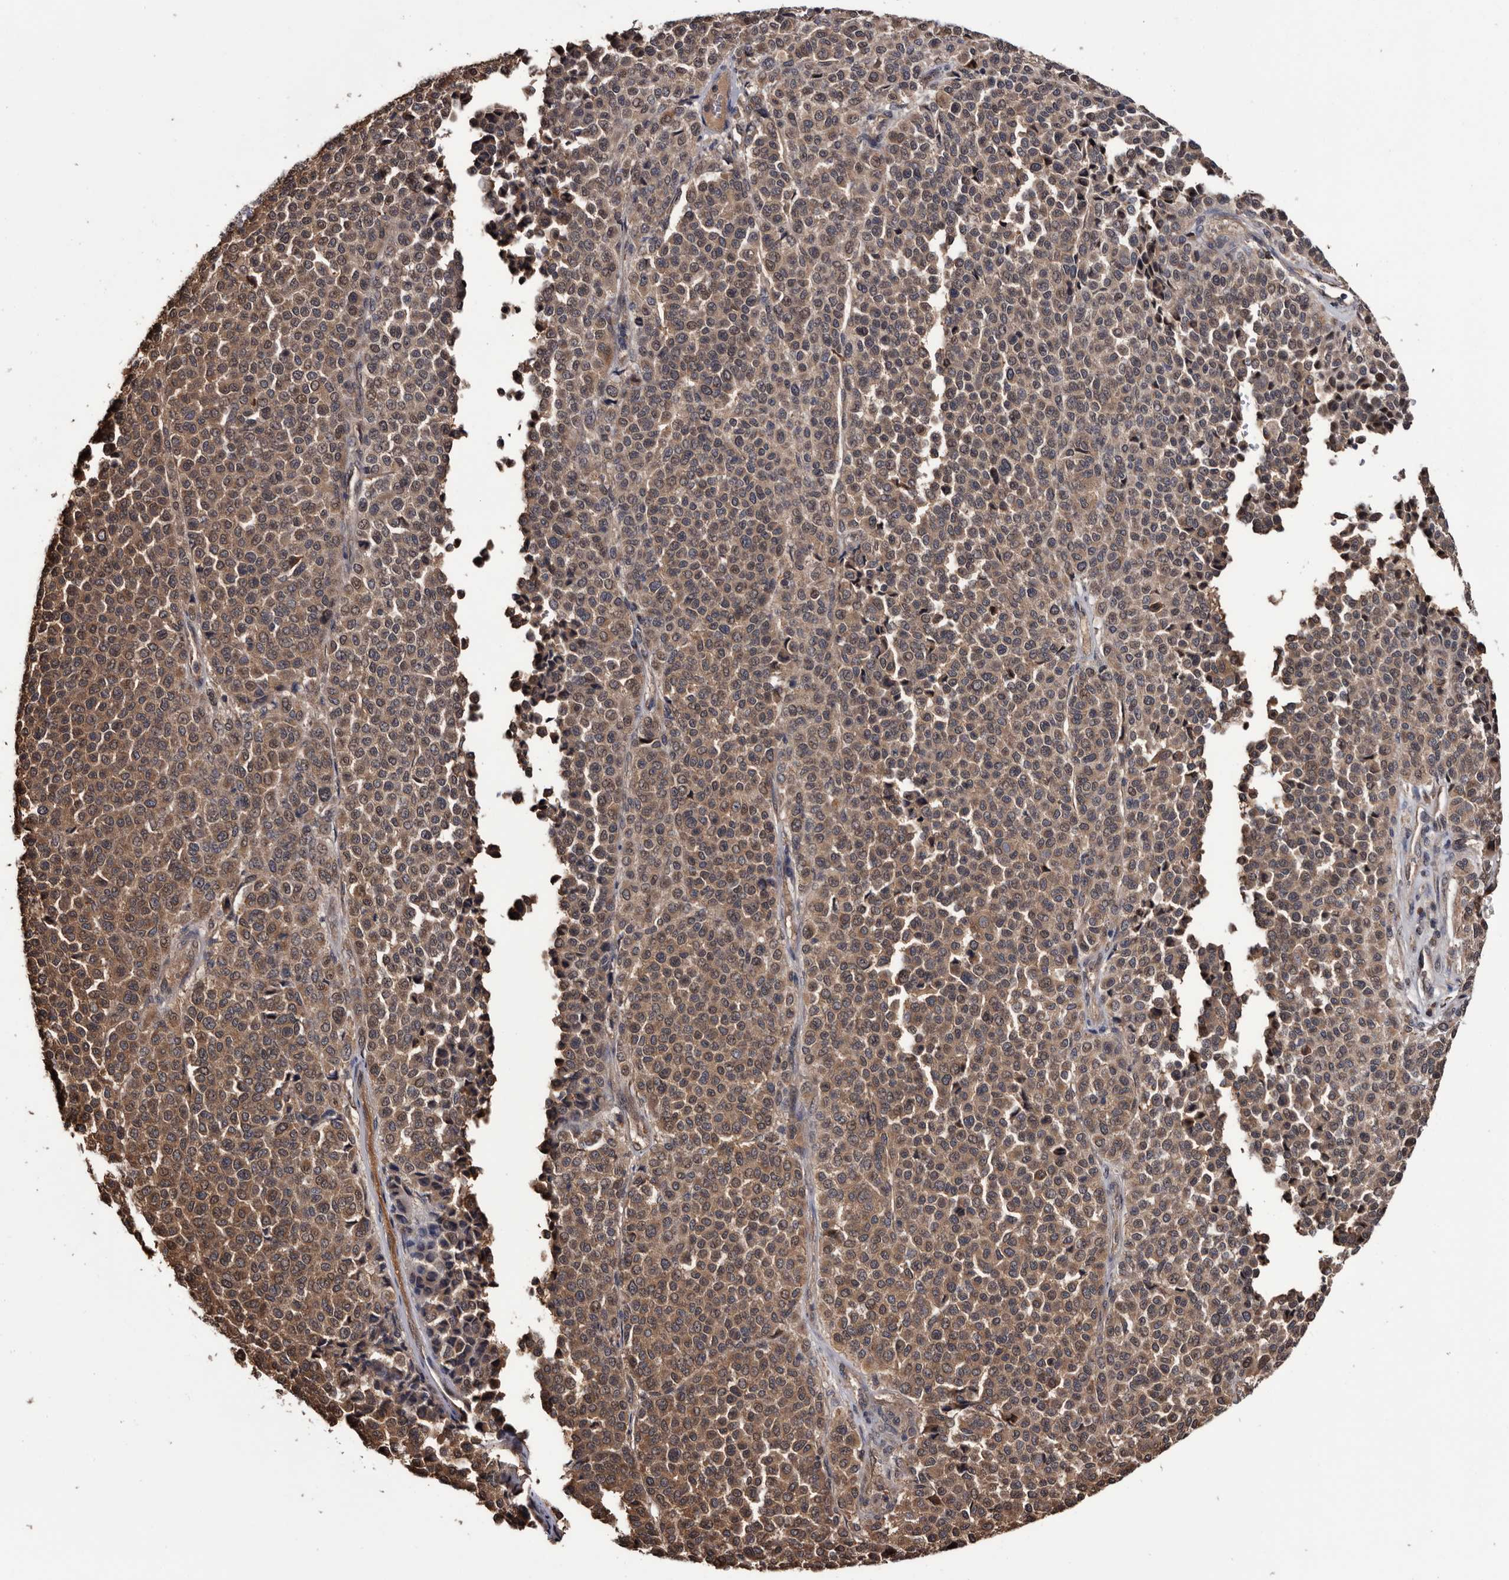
{"staining": {"intensity": "moderate", "quantity": ">75%", "location": "cytoplasmic/membranous"}, "tissue": "melanoma", "cell_type": "Tumor cells", "image_type": "cancer", "snomed": [{"axis": "morphology", "description": "Malignant melanoma, Metastatic site"}, {"axis": "topography", "description": "Pancreas"}], "caption": "The immunohistochemical stain highlights moderate cytoplasmic/membranous positivity in tumor cells of melanoma tissue. (DAB IHC with brightfield microscopy, high magnification).", "gene": "TTI2", "patient": {"sex": "female", "age": 30}}